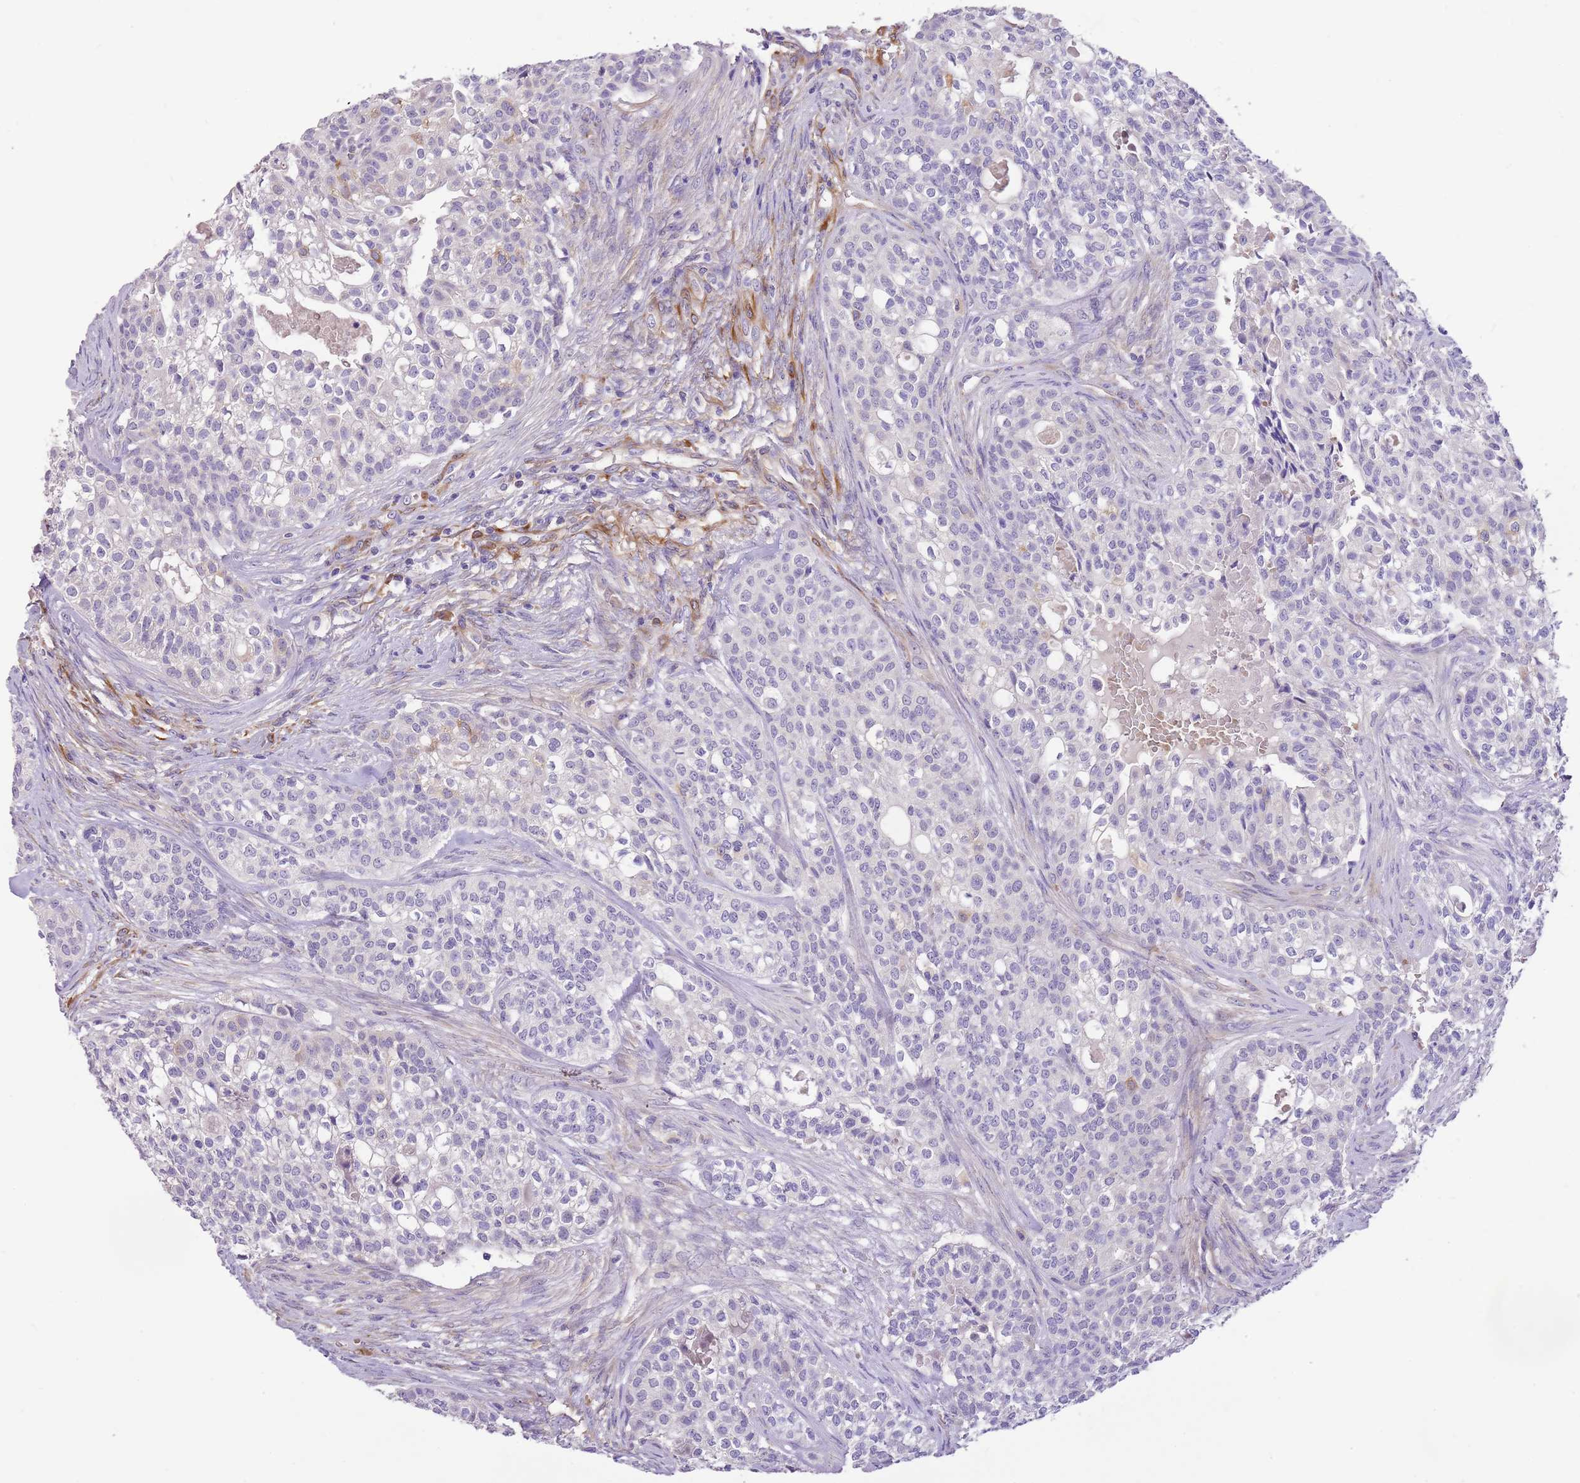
{"staining": {"intensity": "negative", "quantity": "none", "location": "none"}, "tissue": "head and neck cancer", "cell_type": "Tumor cells", "image_type": "cancer", "snomed": [{"axis": "morphology", "description": "Adenocarcinoma, NOS"}, {"axis": "topography", "description": "Head-Neck"}], "caption": "This micrograph is of head and neck cancer stained with IHC to label a protein in brown with the nuclei are counter-stained blue. There is no expression in tumor cells.", "gene": "RFK", "patient": {"sex": "male", "age": 81}}